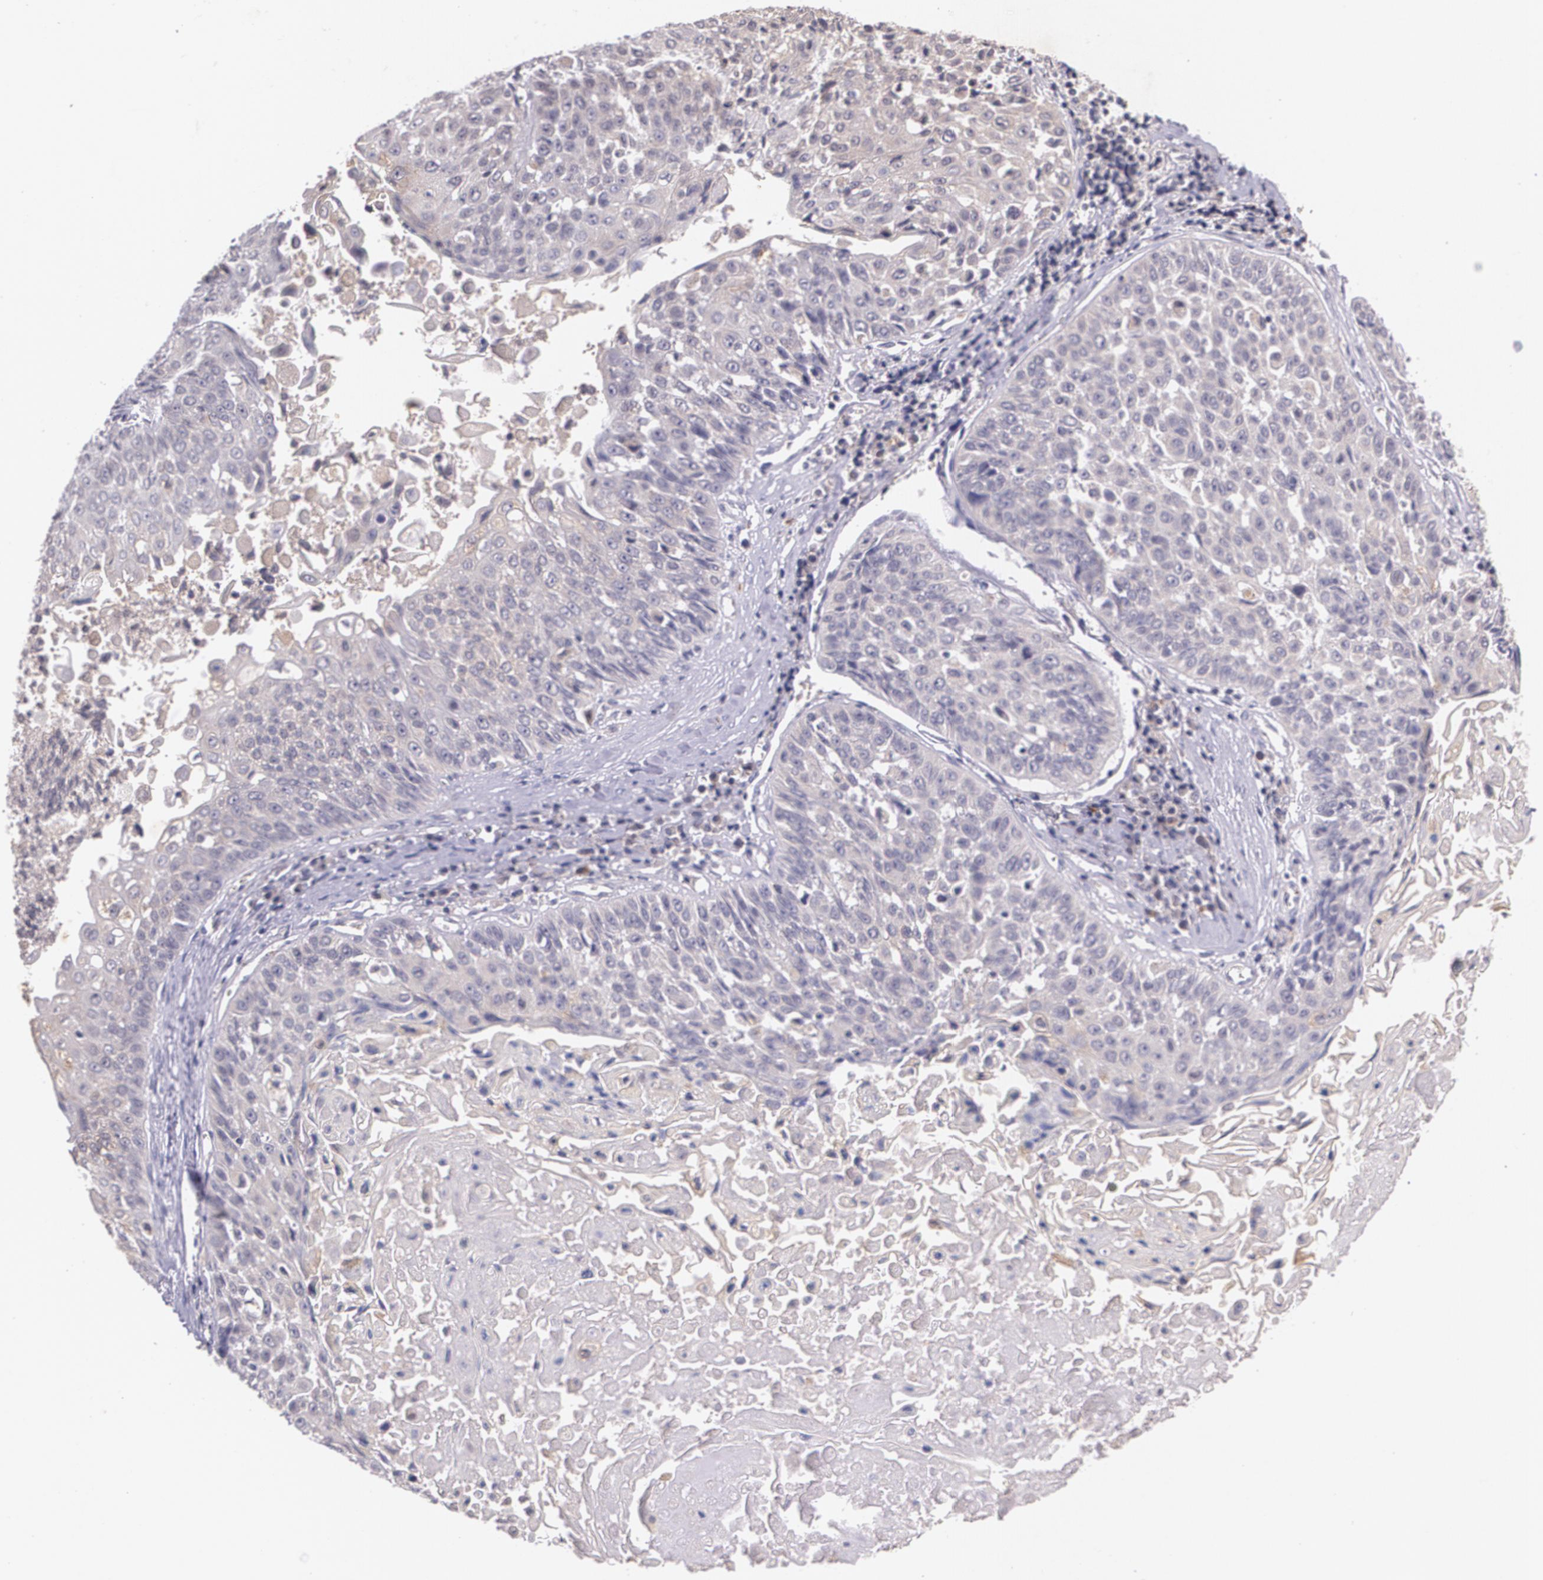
{"staining": {"intensity": "weak", "quantity": ">75%", "location": "cytoplasmic/membranous"}, "tissue": "lung cancer", "cell_type": "Tumor cells", "image_type": "cancer", "snomed": [{"axis": "morphology", "description": "Adenocarcinoma, NOS"}, {"axis": "topography", "description": "Lung"}], "caption": "DAB immunohistochemical staining of lung cancer demonstrates weak cytoplasmic/membranous protein expression in approximately >75% of tumor cells. The staining is performed using DAB brown chromogen to label protein expression. The nuclei are counter-stained blue using hematoxylin.", "gene": "TM4SF1", "patient": {"sex": "male", "age": 60}}